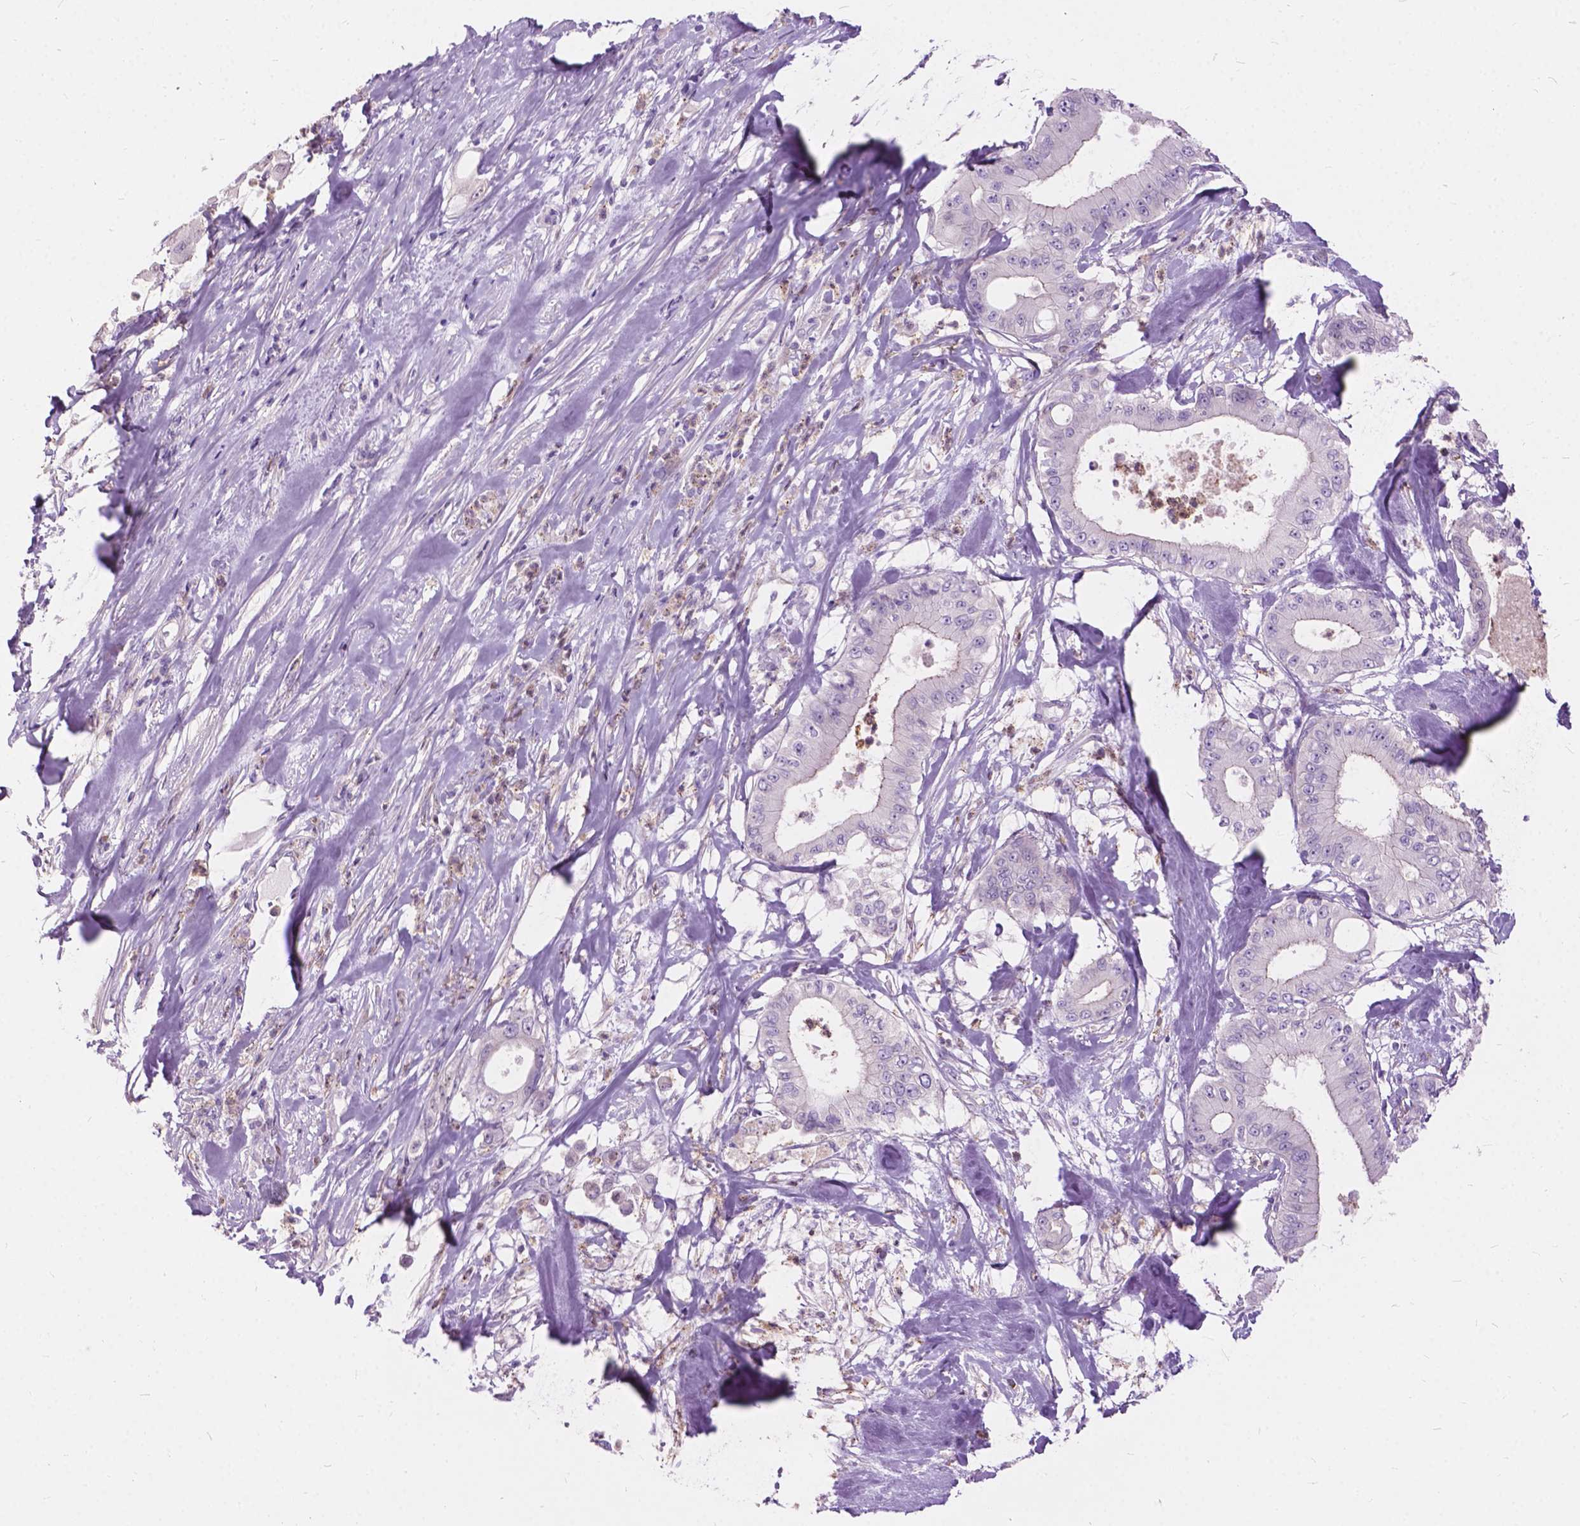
{"staining": {"intensity": "negative", "quantity": "none", "location": "none"}, "tissue": "pancreatic cancer", "cell_type": "Tumor cells", "image_type": "cancer", "snomed": [{"axis": "morphology", "description": "Adenocarcinoma, NOS"}, {"axis": "topography", "description": "Pancreas"}], "caption": "Tumor cells show no significant staining in pancreatic cancer.", "gene": "PRR35", "patient": {"sex": "male", "age": 71}}